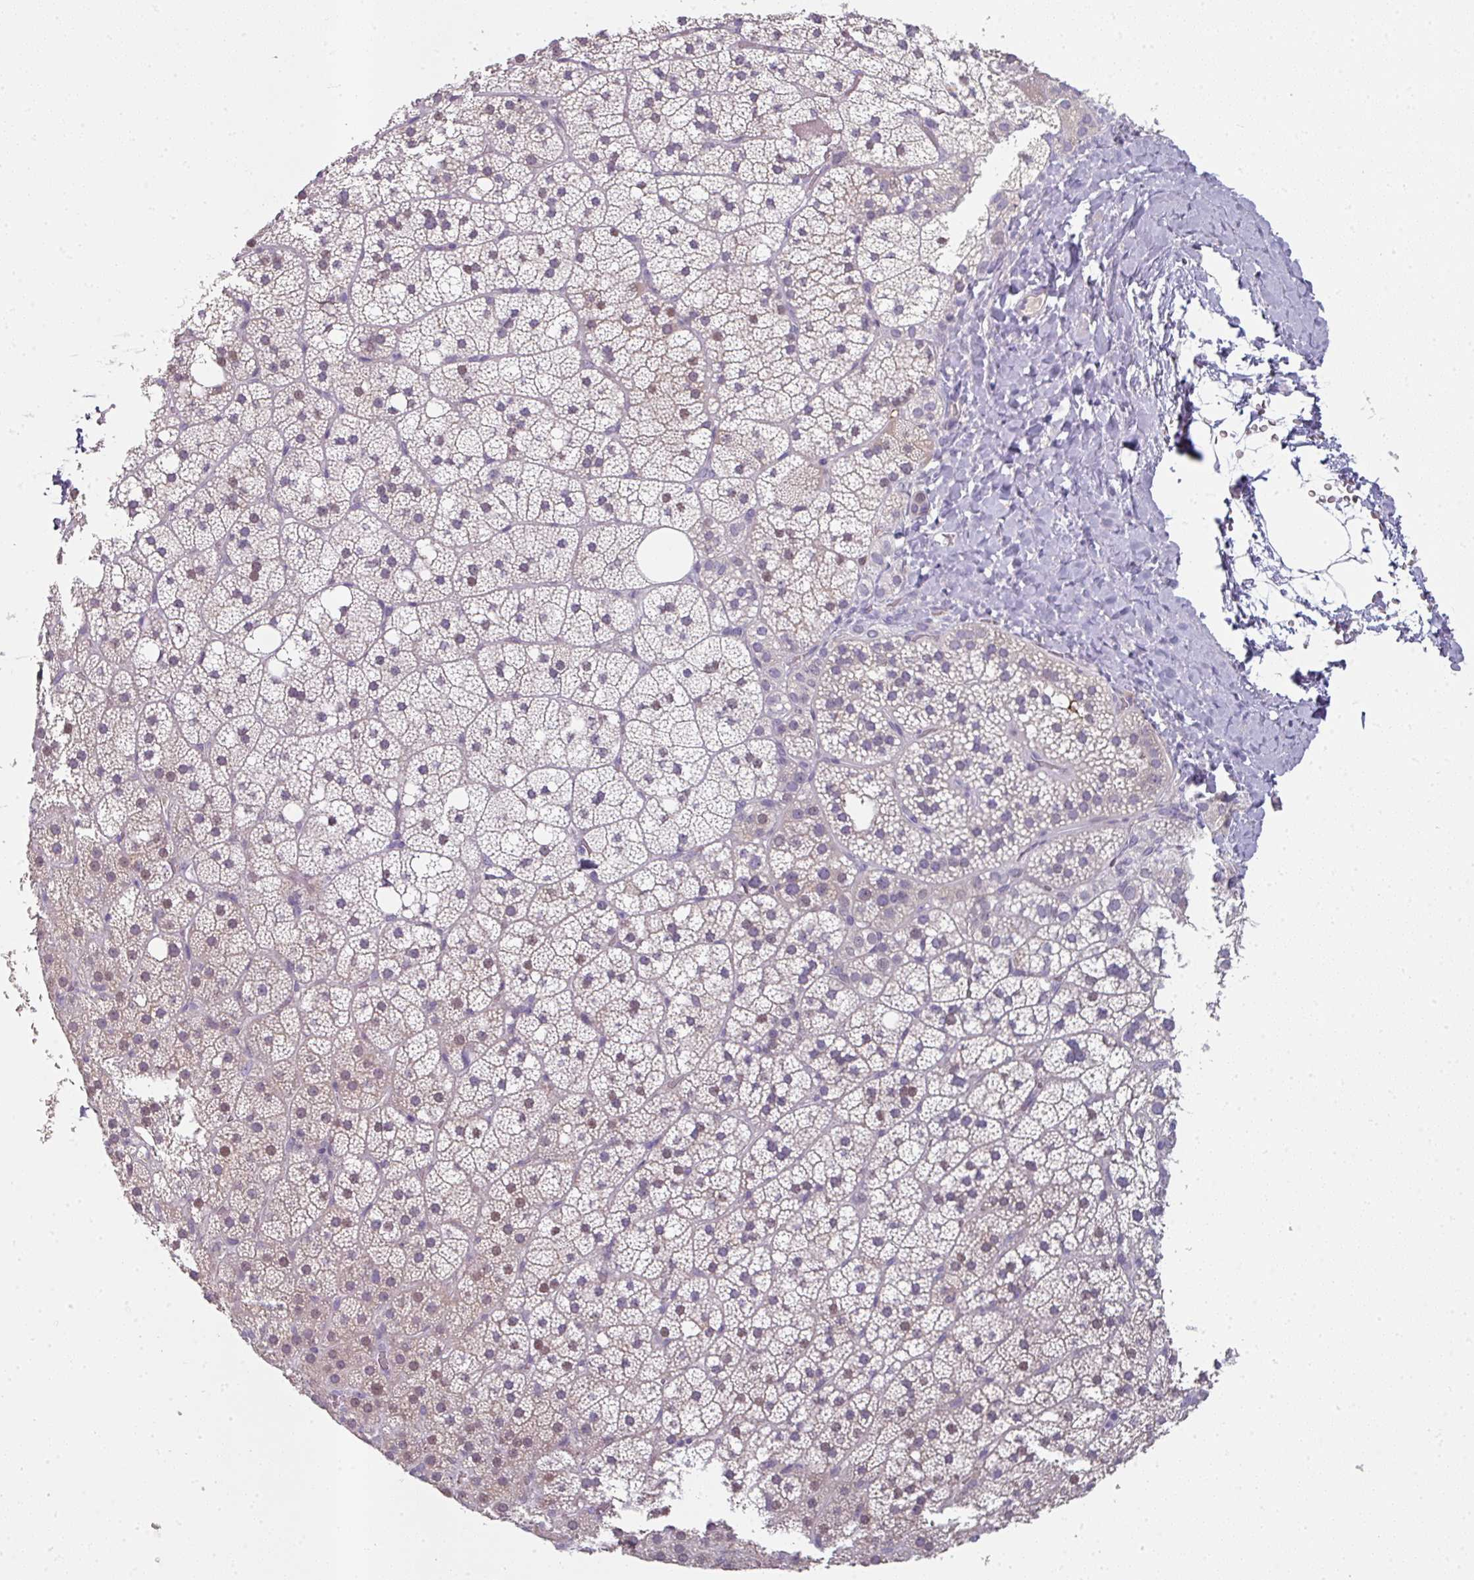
{"staining": {"intensity": "weak", "quantity": "<25%", "location": "nuclear"}, "tissue": "adrenal gland", "cell_type": "Glandular cells", "image_type": "normal", "snomed": [{"axis": "morphology", "description": "Normal tissue, NOS"}, {"axis": "topography", "description": "Adrenal gland"}], "caption": "This is a micrograph of immunohistochemistry (IHC) staining of normal adrenal gland, which shows no expression in glandular cells.", "gene": "FHAD1", "patient": {"sex": "male", "age": 53}}